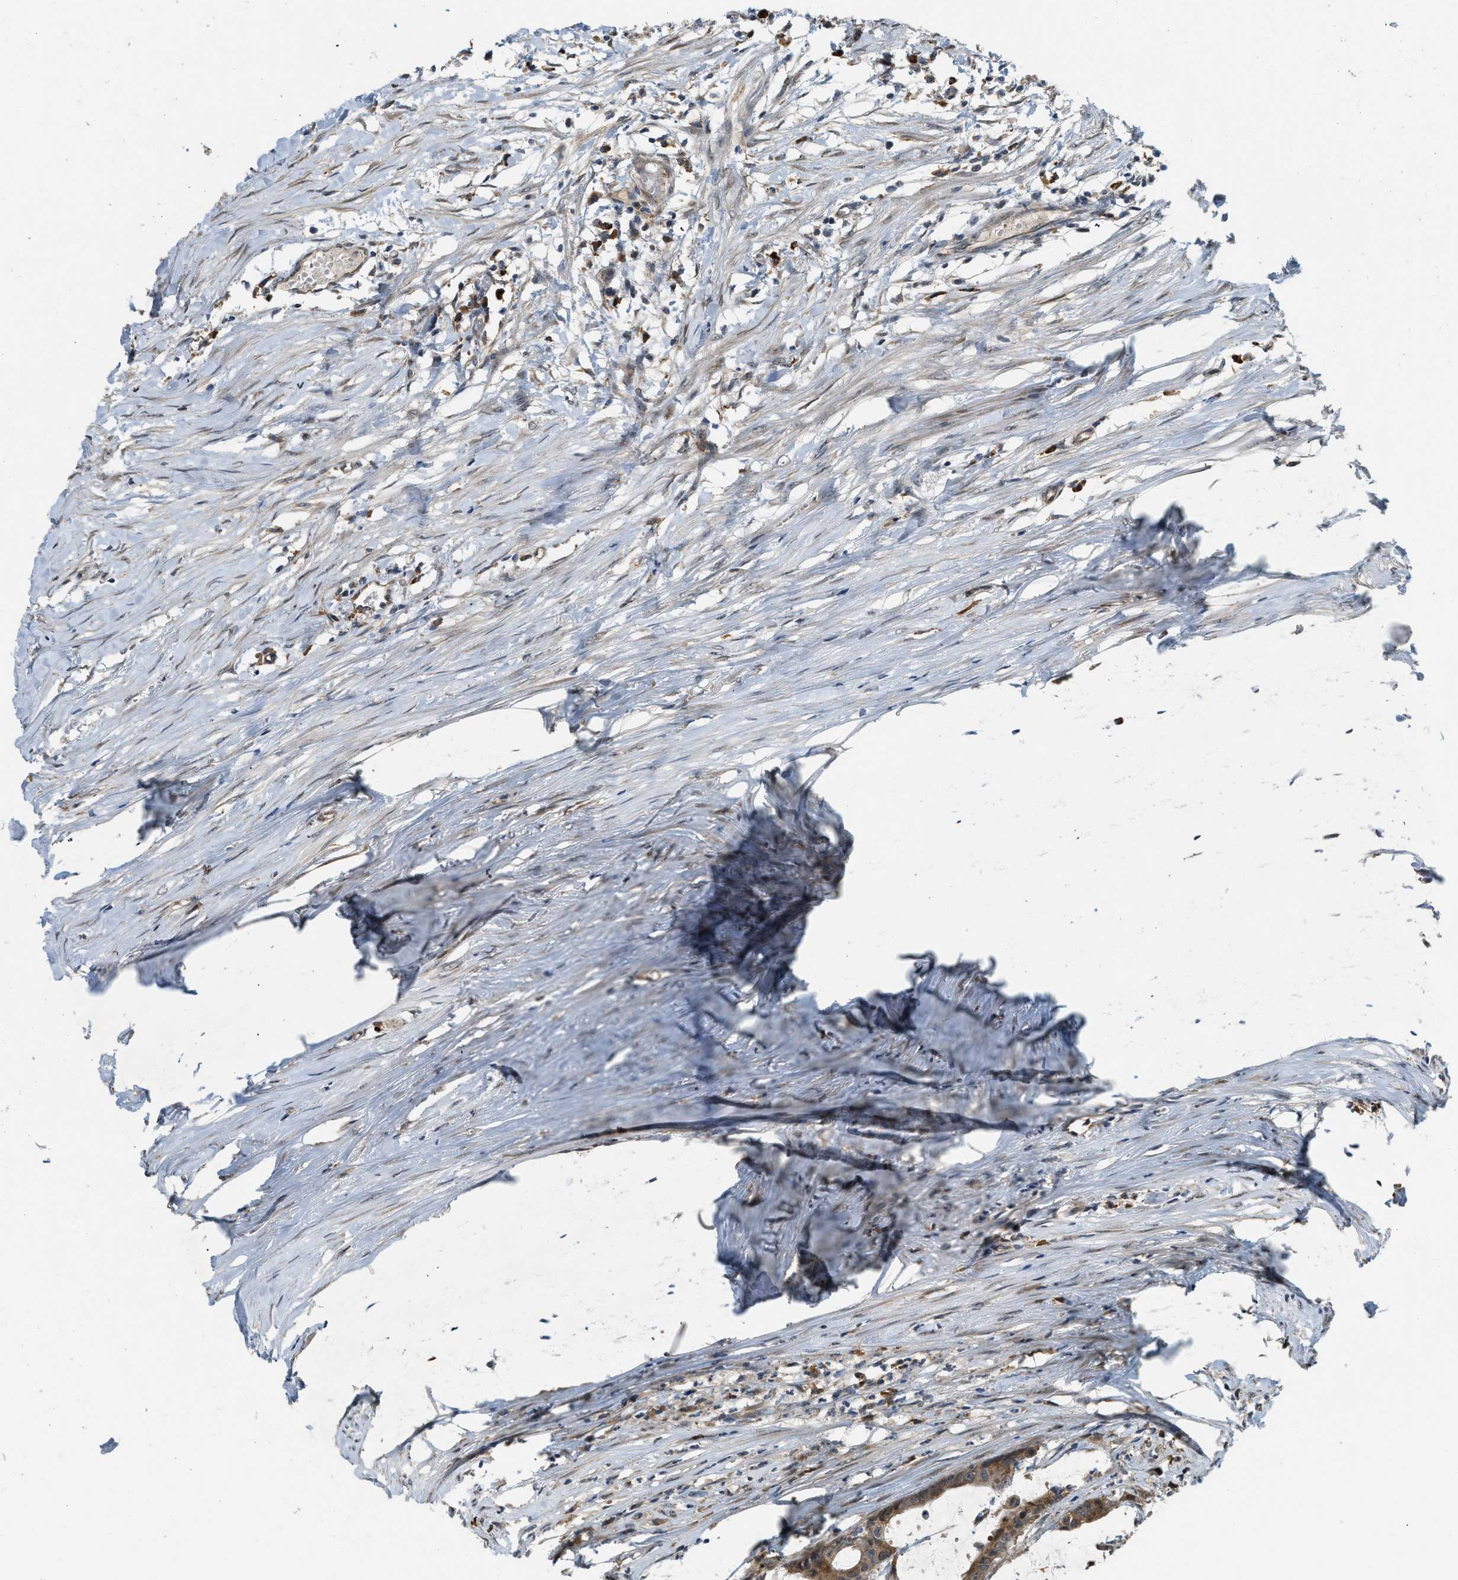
{"staining": {"intensity": "moderate", "quantity": ">75%", "location": "cytoplasmic/membranous"}, "tissue": "colorectal cancer", "cell_type": "Tumor cells", "image_type": "cancer", "snomed": [{"axis": "morphology", "description": "Adenocarcinoma, NOS"}, {"axis": "topography", "description": "Rectum"}], "caption": "A brown stain shows moderate cytoplasmic/membranous positivity of a protein in human colorectal adenocarcinoma tumor cells. (DAB IHC, brown staining for protein, blue staining for nuclei).", "gene": "STARD3NL", "patient": {"sex": "female", "age": 66}}